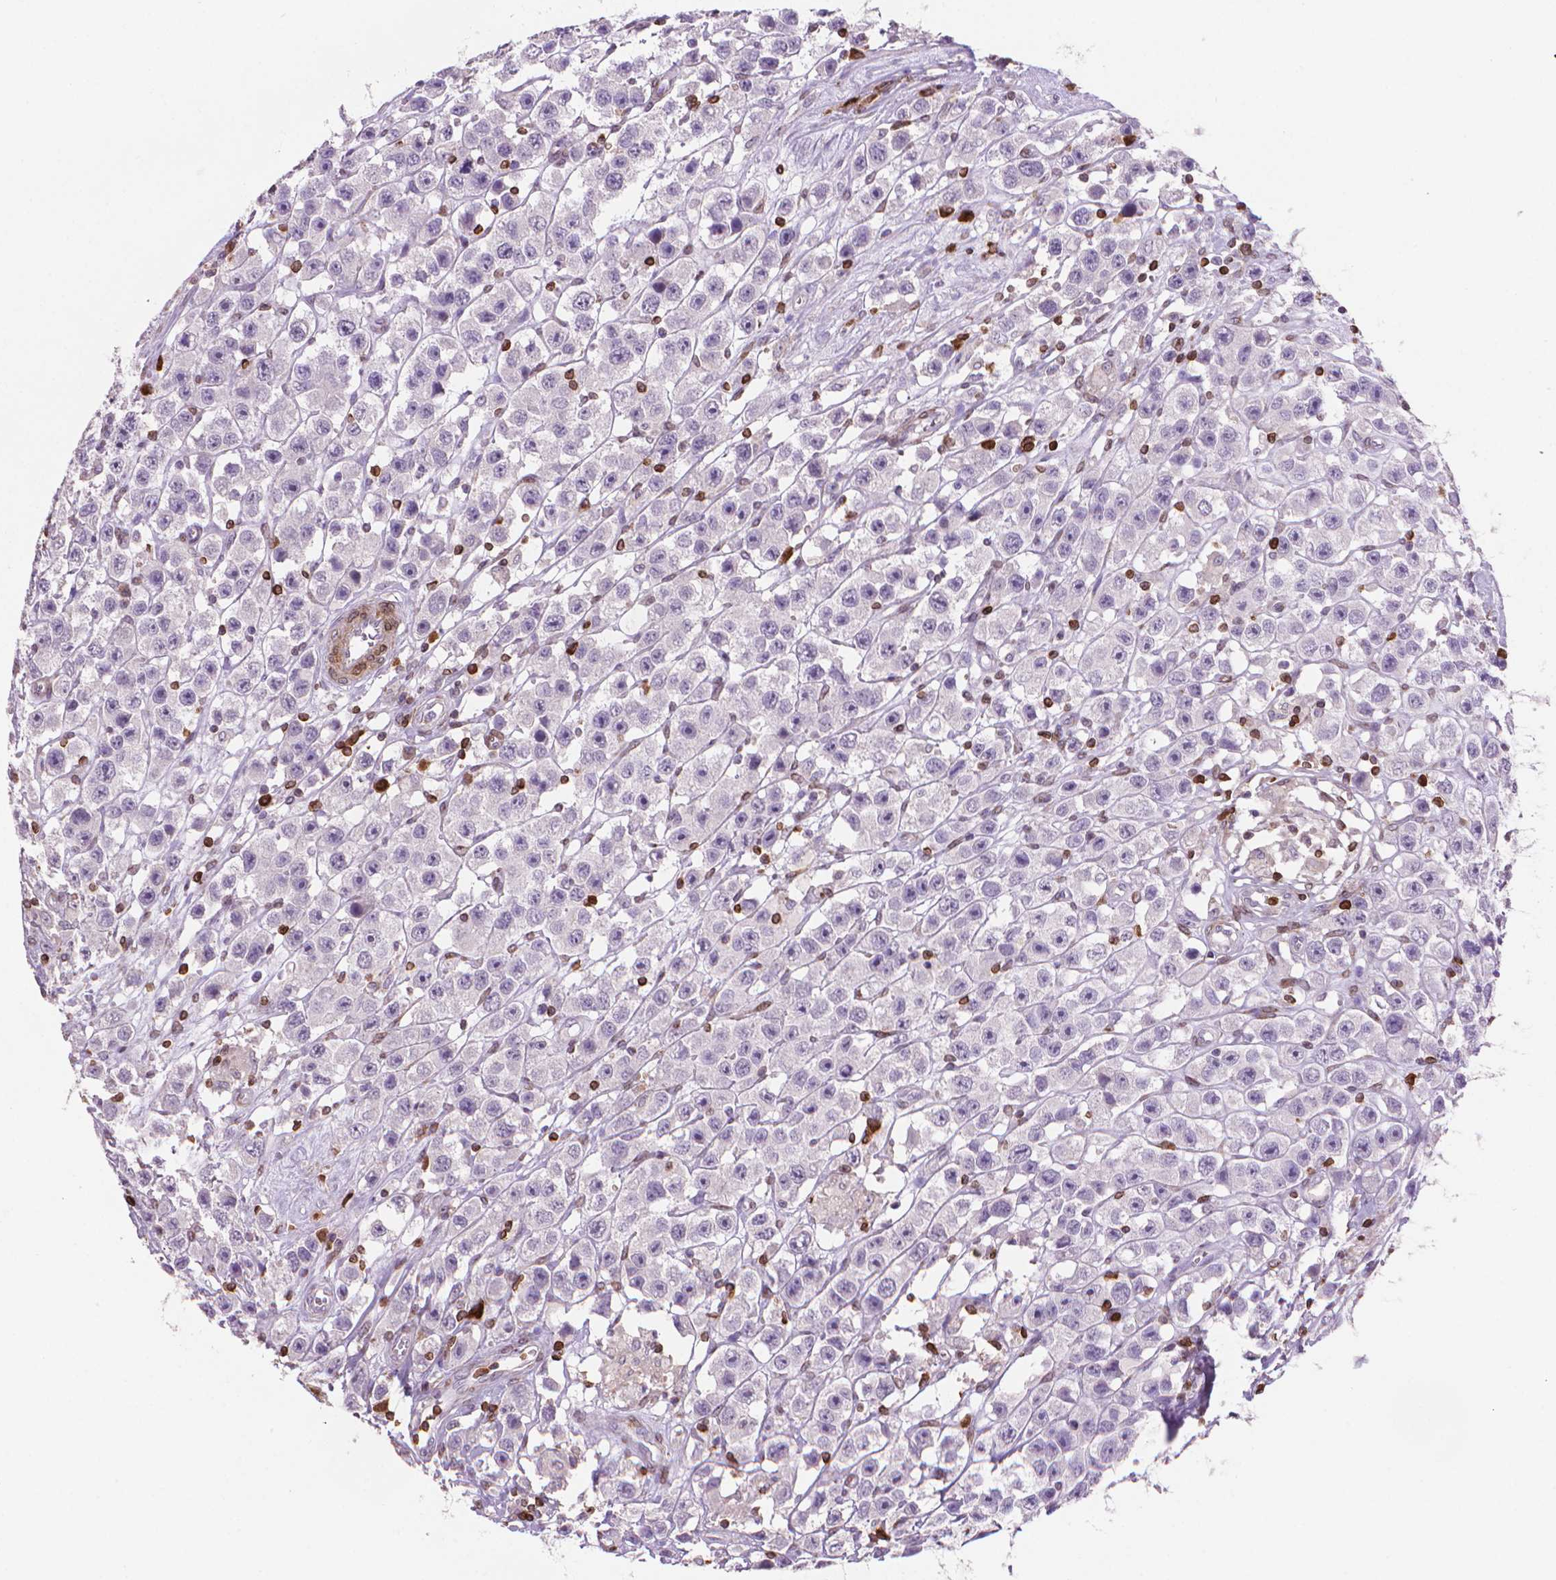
{"staining": {"intensity": "negative", "quantity": "none", "location": "none"}, "tissue": "testis cancer", "cell_type": "Tumor cells", "image_type": "cancer", "snomed": [{"axis": "morphology", "description": "Seminoma, NOS"}, {"axis": "topography", "description": "Testis"}], "caption": "This is an immunohistochemistry (IHC) micrograph of human seminoma (testis). There is no expression in tumor cells.", "gene": "BCL2", "patient": {"sex": "male", "age": 45}}